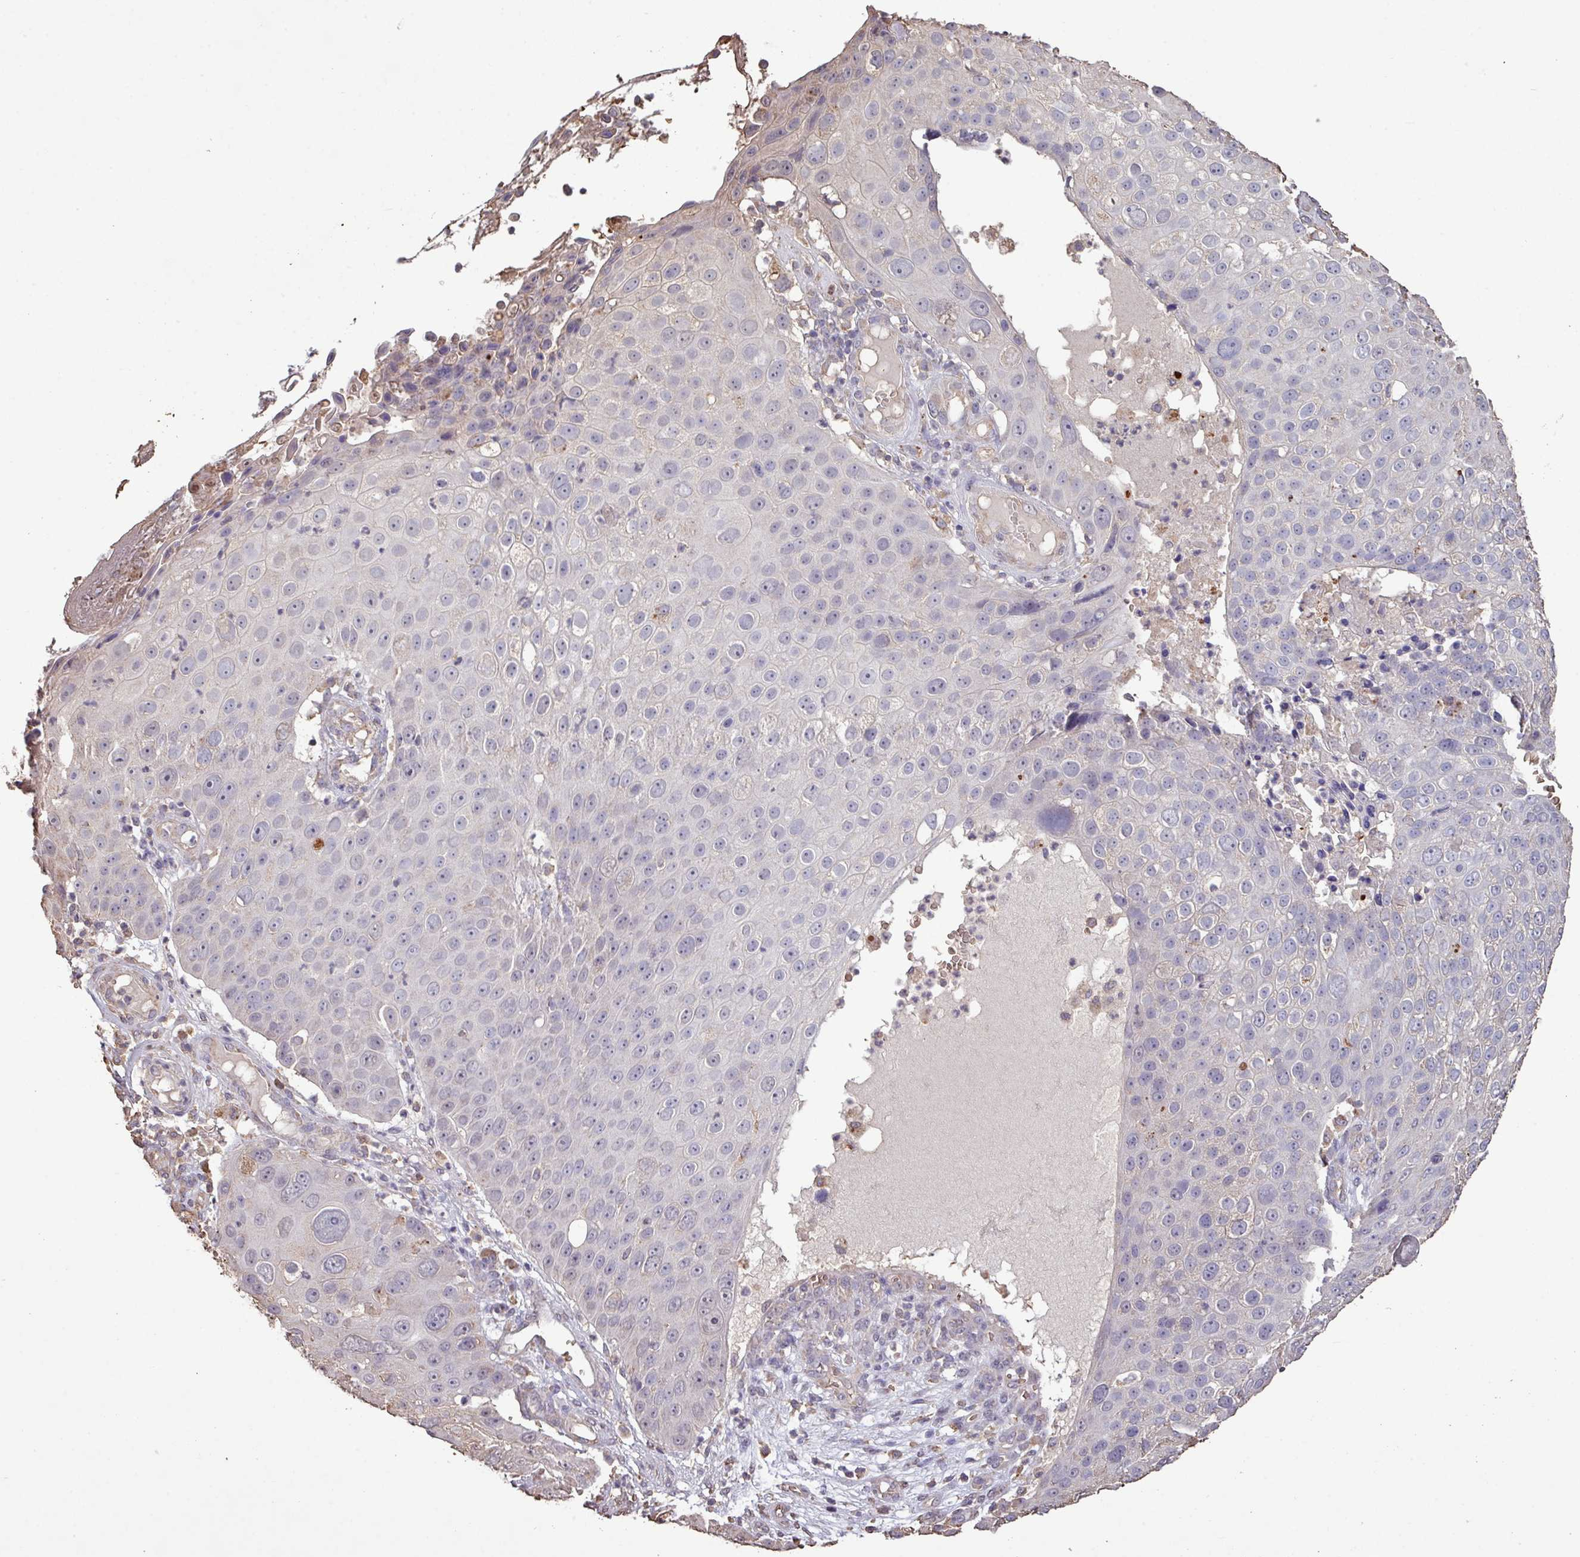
{"staining": {"intensity": "negative", "quantity": "none", "location": "none"}, "tissue": "skin cancer", "cell_type": "Tumor cells", "image_type": "cancer", "snomed": [{"axis": "morphology", "description": "Squamous cell carcinoma, NOS"}, {"axis": "topography", "description": "Skin"}], "caption": "This is a histopathology image of immunohistochemistry (IHC) staining of skin cancer (squamous cell carcinoma), which shows no positivity in tumor cells. The staining is performed using DAB brown chromogen with nuclei counter-stained in using hematoxylin.", "gene": "CAMK2B", "patient": {"sex": "male", "age": 71}}